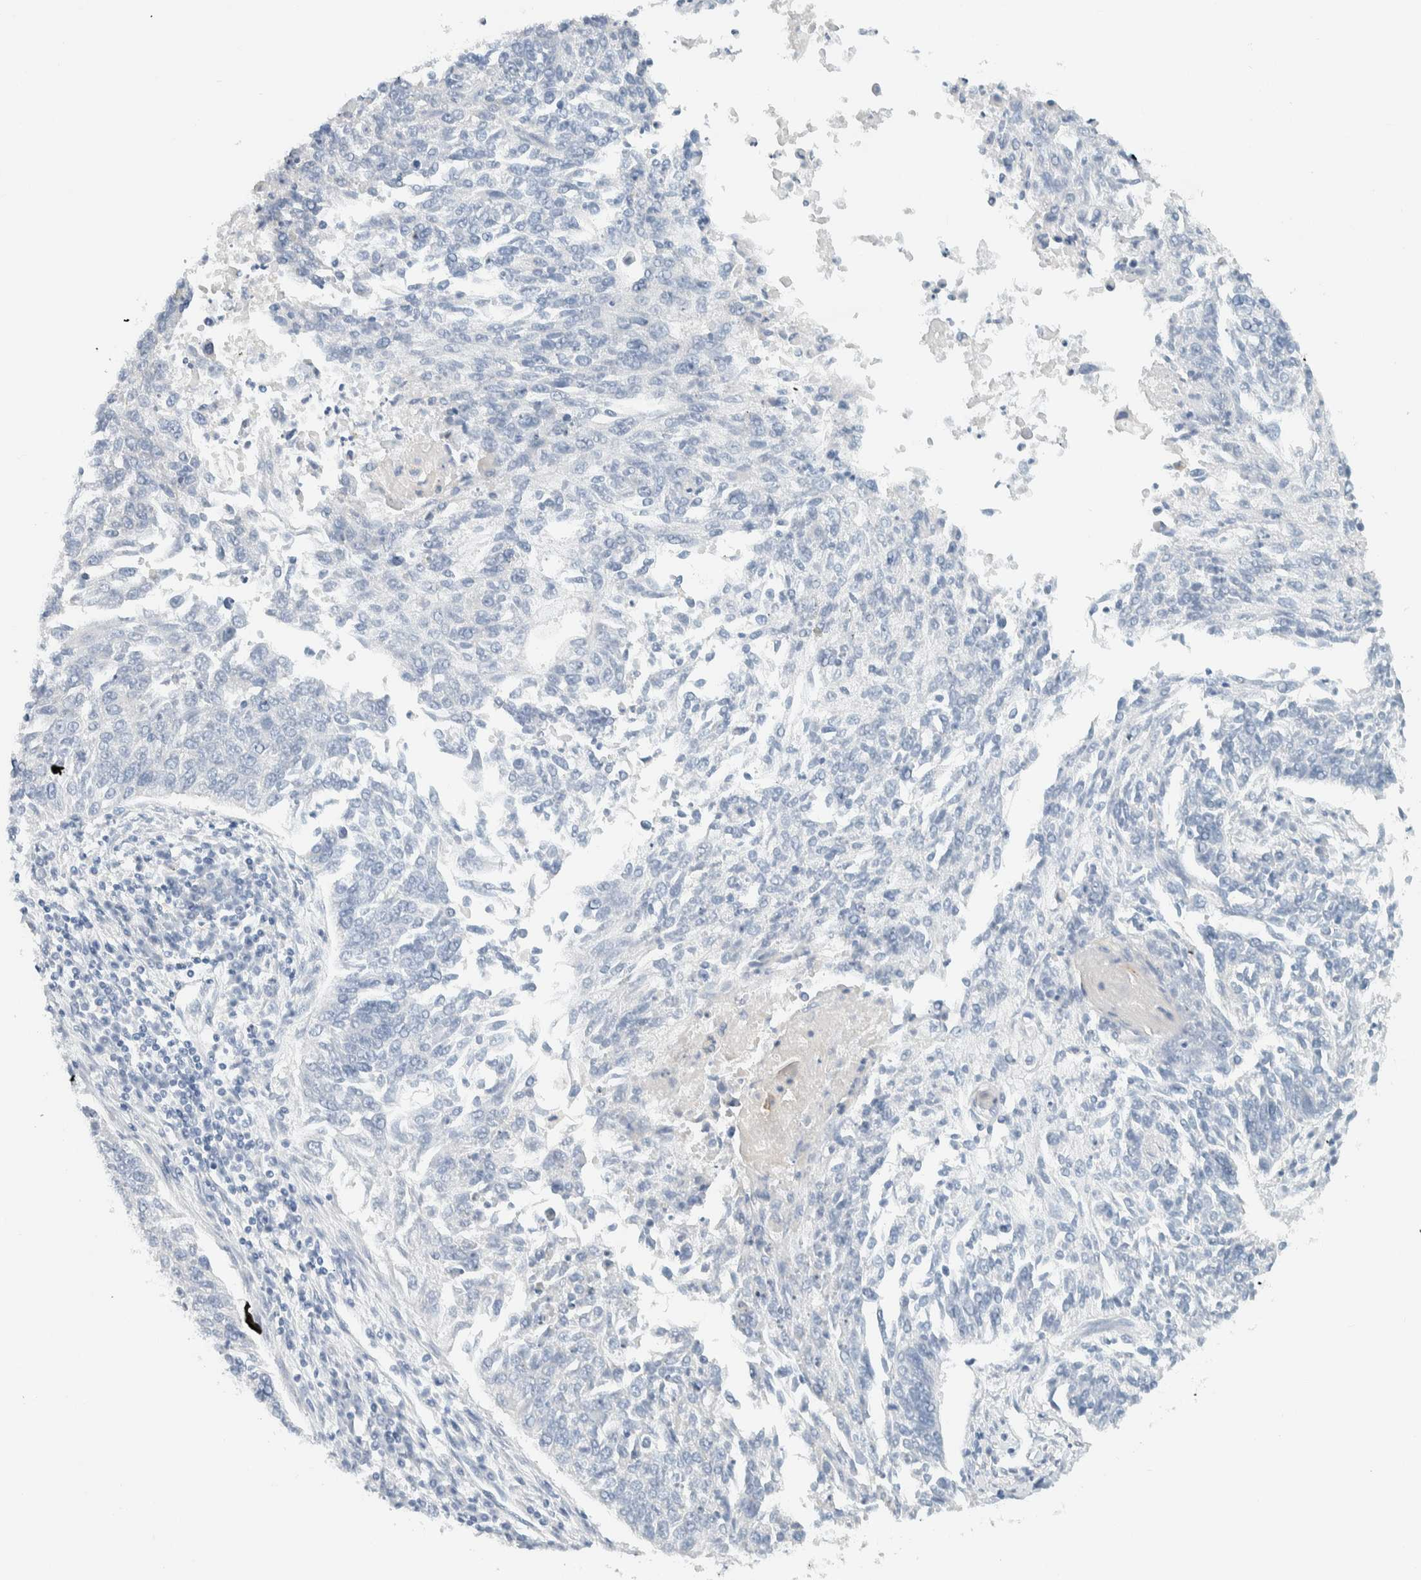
{"staining": {"intensity": "negative", "quantity": "none", "location": "none"}, "tissue": "lung cancer", "cell_type": "Tumor cells", "image_type": "cancer", "snomed": [{"axis": "morphology", "description": "Normal tissue, NOS"}, {"axis": "morphology", "description": "Squamous cell carcinoma, NOS"}, {"axis": "topography", "description": "Cartilage tissue"}, {"axis": "topography", "description": "Bronchus"}, {"axis": "topography", "description": "Lung"}], "caption": "Photomicrograph shows no protein positivity in tumor cells of squamous cell carcinoma (lung) tissue.", "gene": "ALOX12B", "patient": {"sex": "female", "age": 49}}